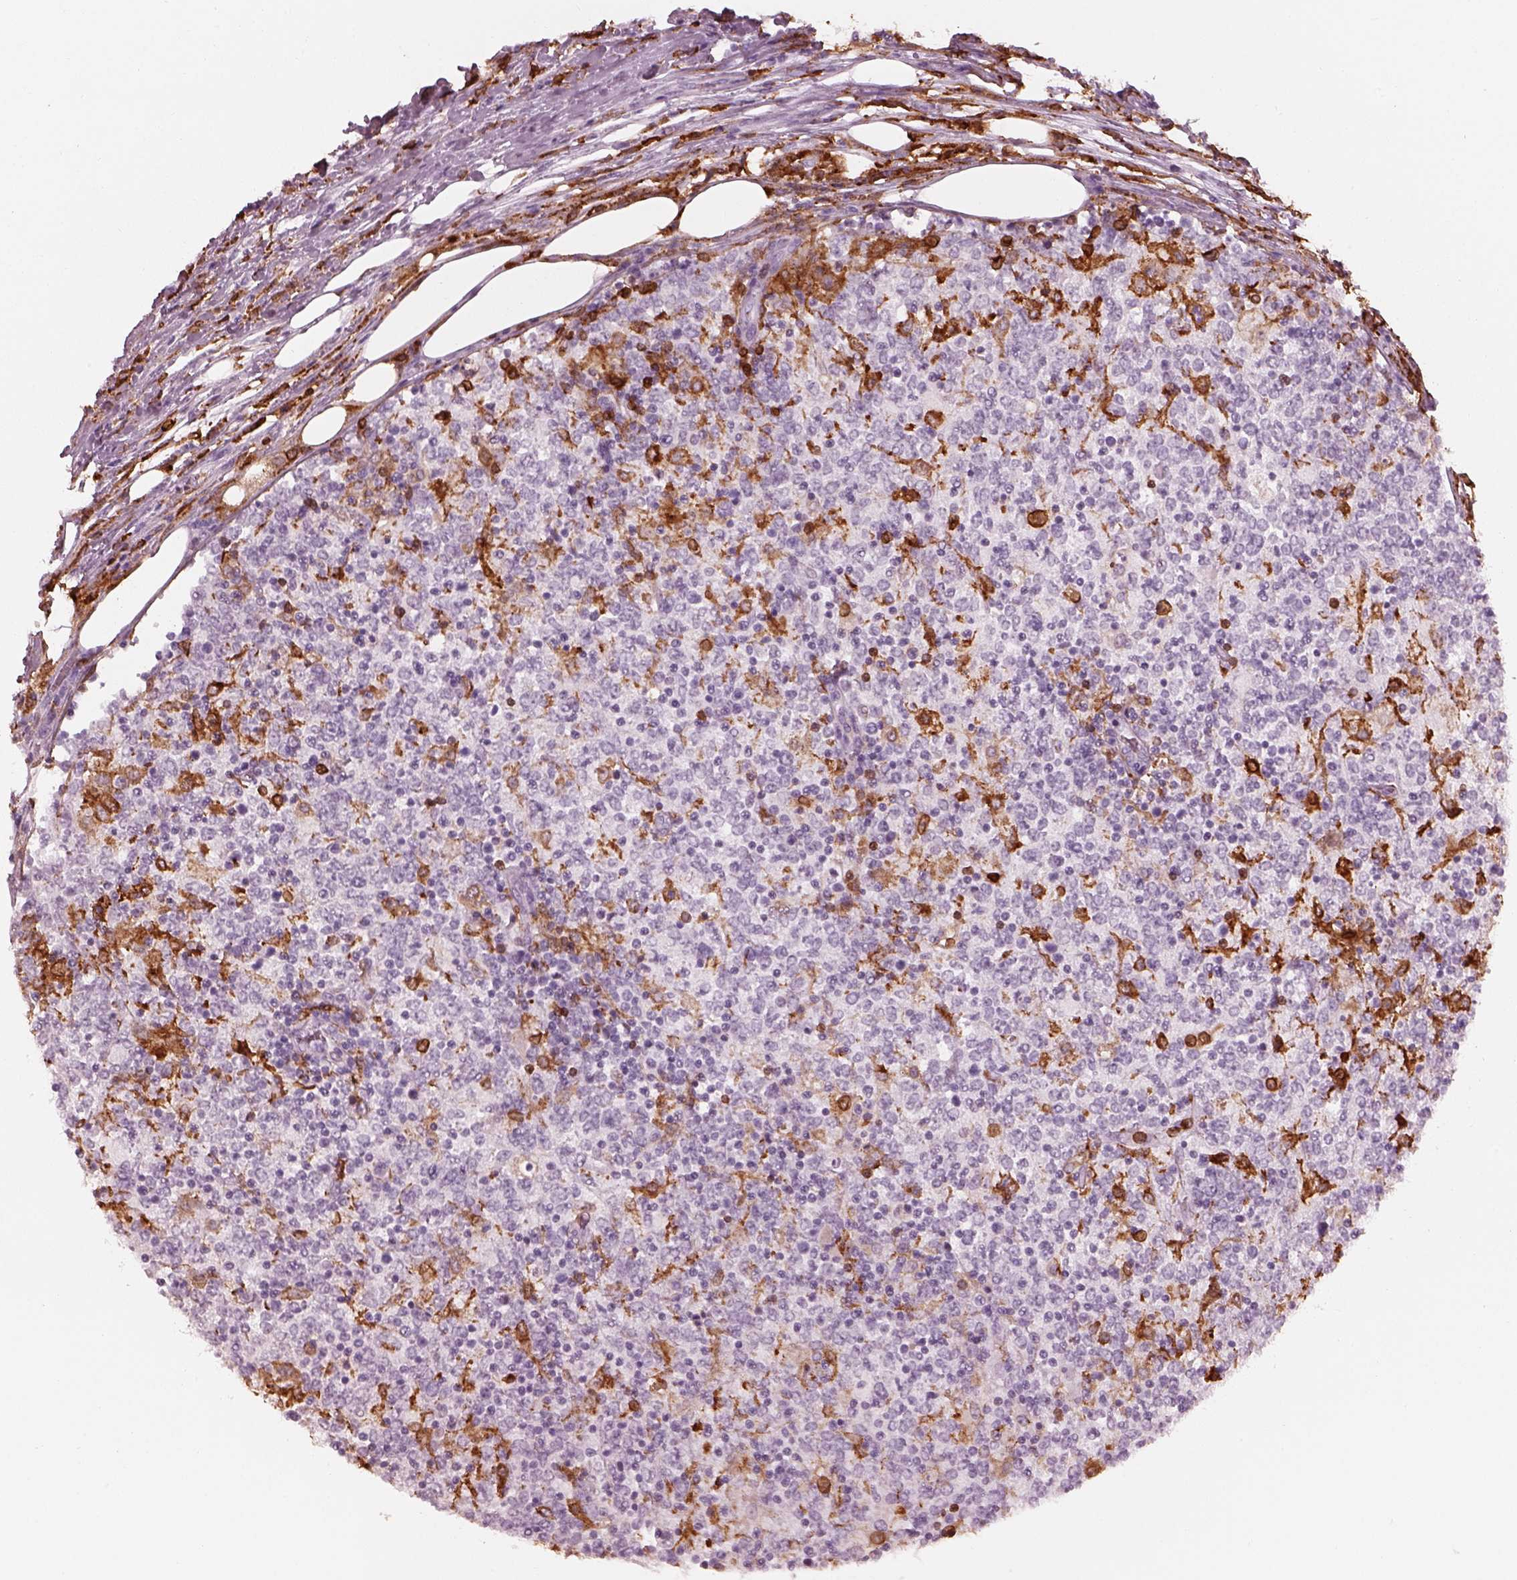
{"staining": {"intensity": "moderate", "quantity": "<25%", "location": "cytoplasmic/membranous,nuclear"}, "tissue": "lymphoma", "cell_type": "Tumor cells", "image_type": "cancer", "snomed": [{"axis": "morphology", "description": "Malignant lymphoma, non-Hodgkin's type, High grade"}, {"axis": "topography", "description": "Lymph node"}], "caption": "The image exhibits immunohistochemical staining of malignant lymphoma, non-Hodgkin's type (high-grade). There is moderate cytoplasmic/membranous and nuclear positivity is identified in about <25% of tumor cells.", "gene": "ALOX5", "patient": {"sex": "female", "age": 84}}